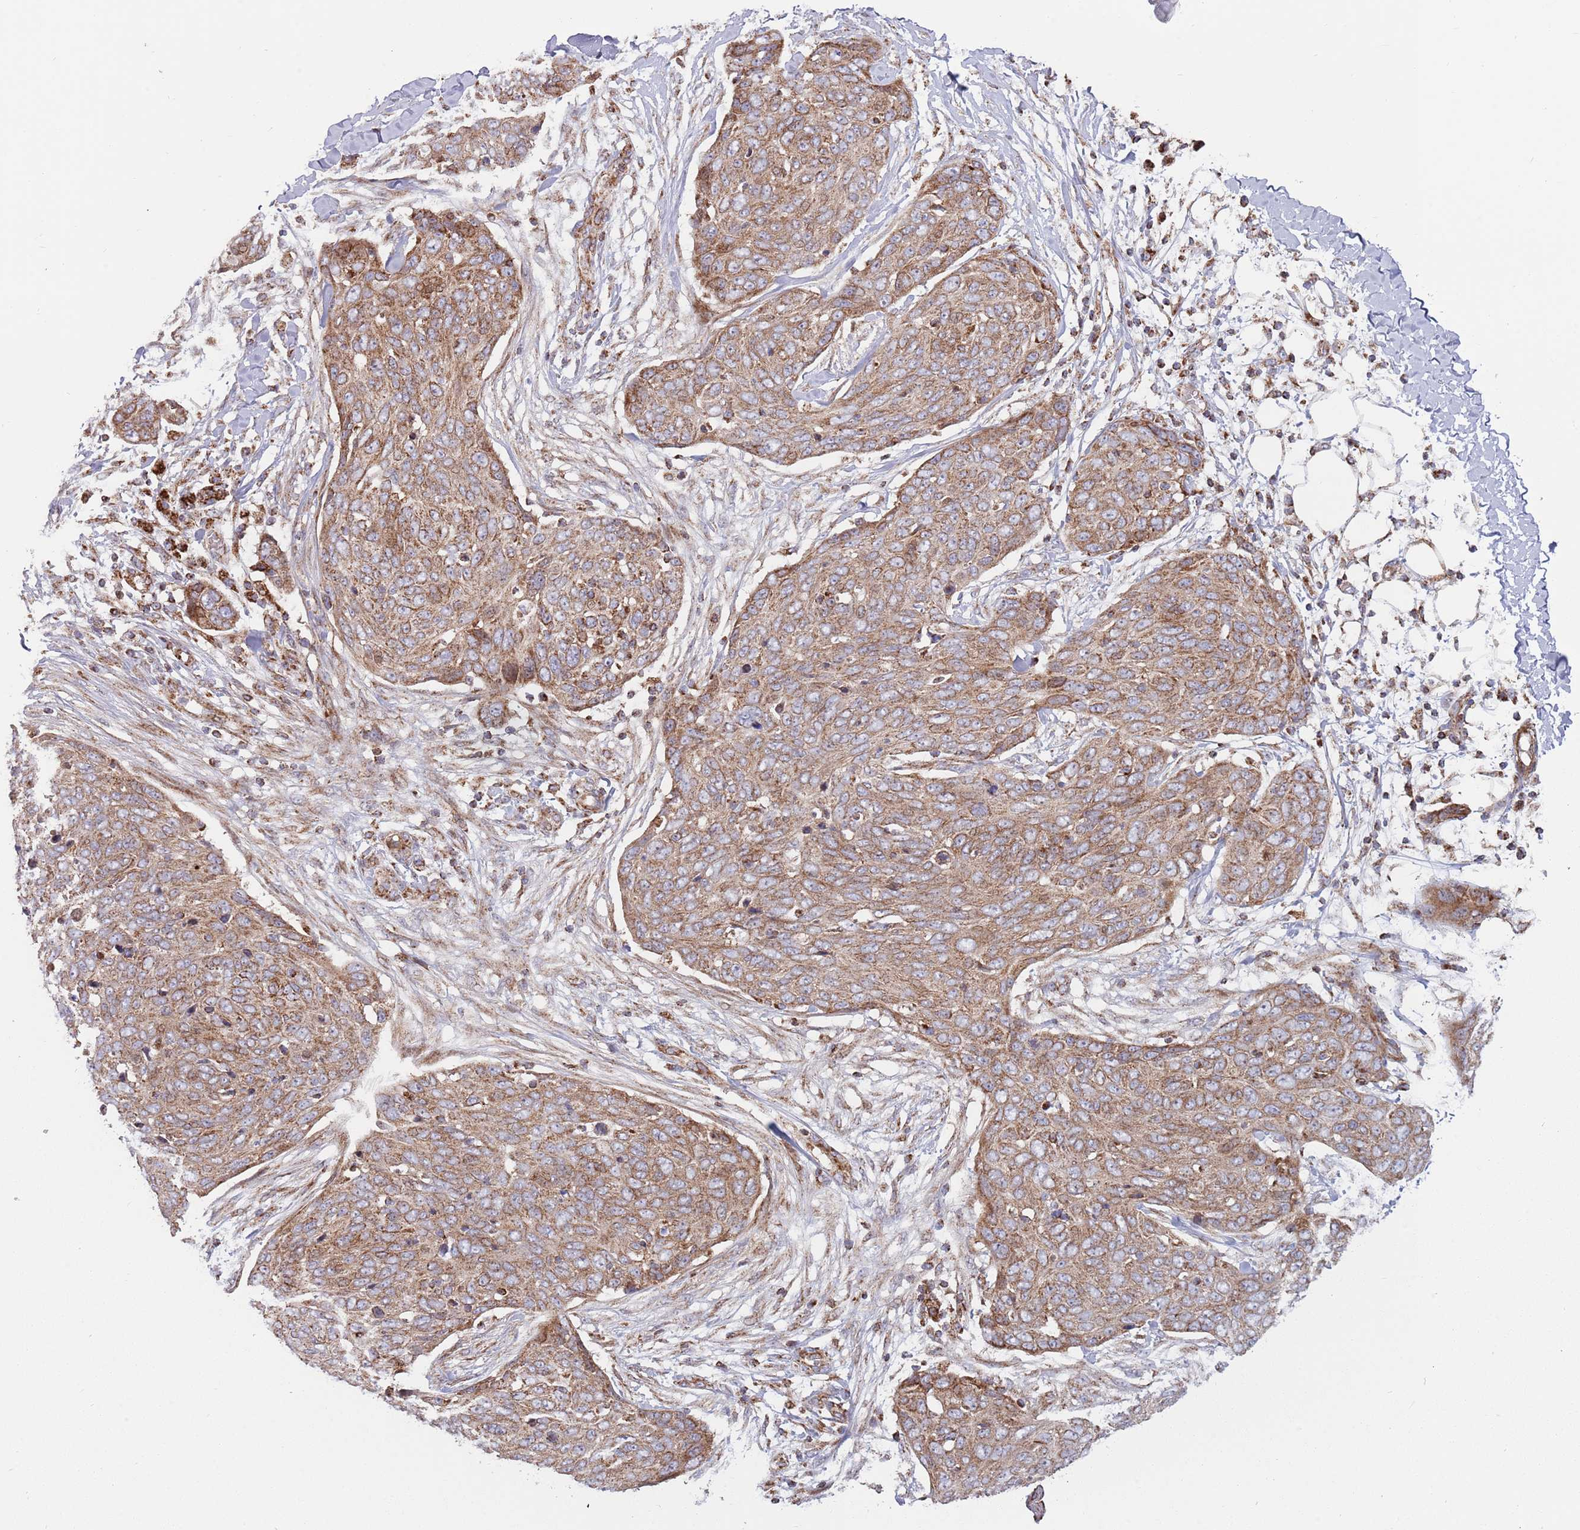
{"staining": {"intensity": "moderate", "quantity": ">75%", "location": "cytoplasmic/membranous"}, "tissue": "skin cancer", "cell_type": "Tumor cells", "image_type": "cancer", "snomed": [{"axis": "morphology", "description": "Squamous cell carcinoma in situ, NOS"}, {"axis": "morphology", "description": "Squamous cell carcinoma, NOS"}, {"axis": "topography", "description": "Skin"}], "caption": "Protein staining of skin cancer (squamous cell carcinoma in situ) tissue reveals moderate cytoplasmic/membranous positivity in approximately >75% of tumor cells.", "gene": "ATP5PD", "patient": {"sex": "male", "age": 93}}